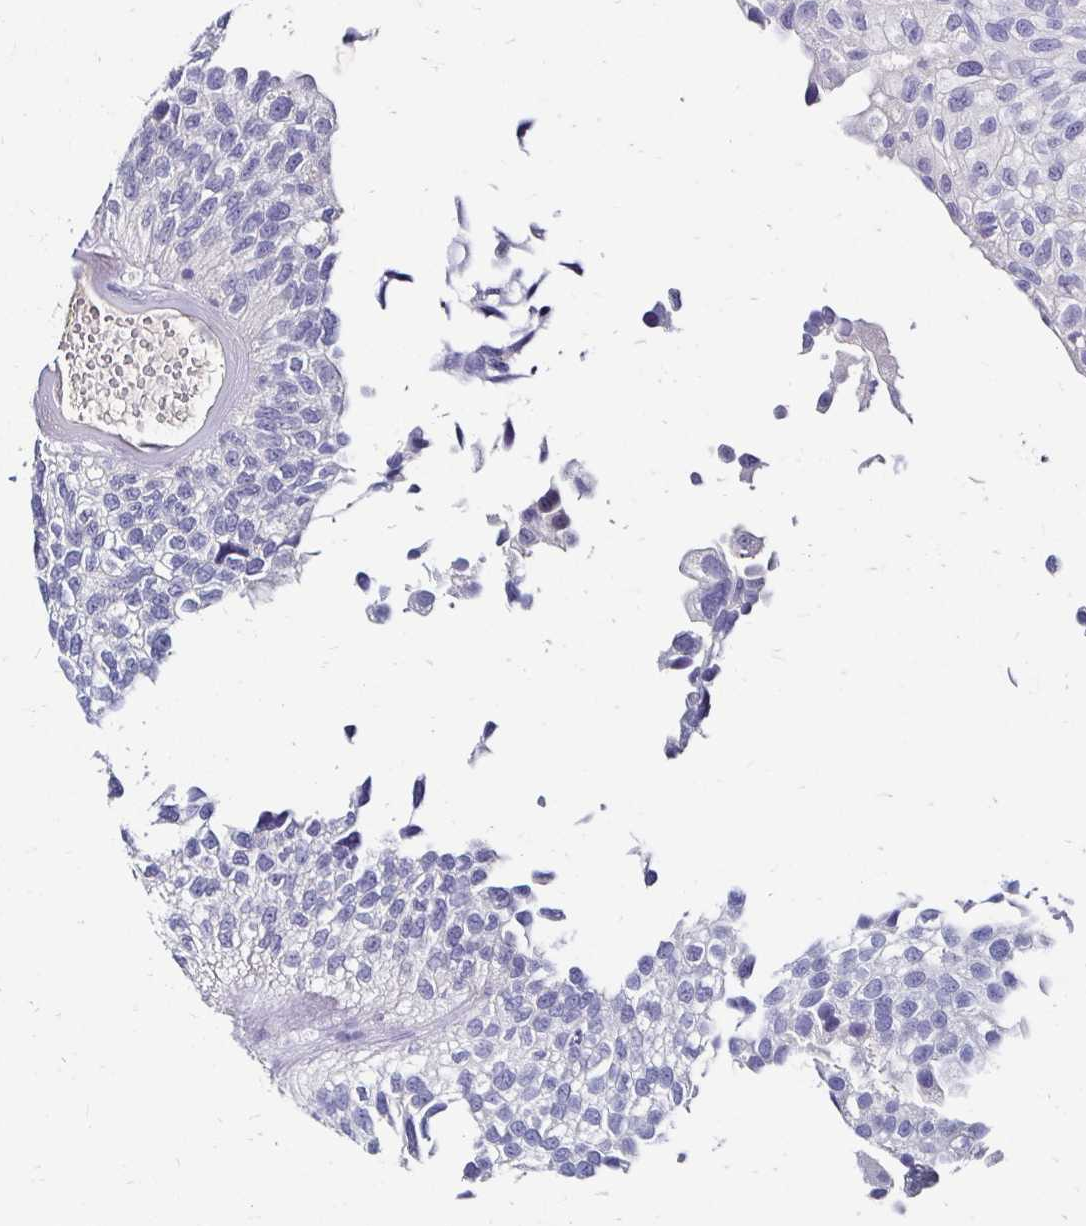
{"staining": {"intensity": "negative", "quantity": "none", "location": "none"}, "tissue": "urothelial cancer", "cell_type": "Tumor cells", "image_type": "cancer", "snomed": [{"axis": "morphology", "description": "Urothelial carcinoma, NOS"}, {"axis": "topography", "description": "Urinary bladder"}], "caption": "Immunohistochemical staining of urothelial cancer demonstrates no significant positivity in tumor cells.", "gene": "SCG3", "patient": {"sex": "male", "age": 87}}